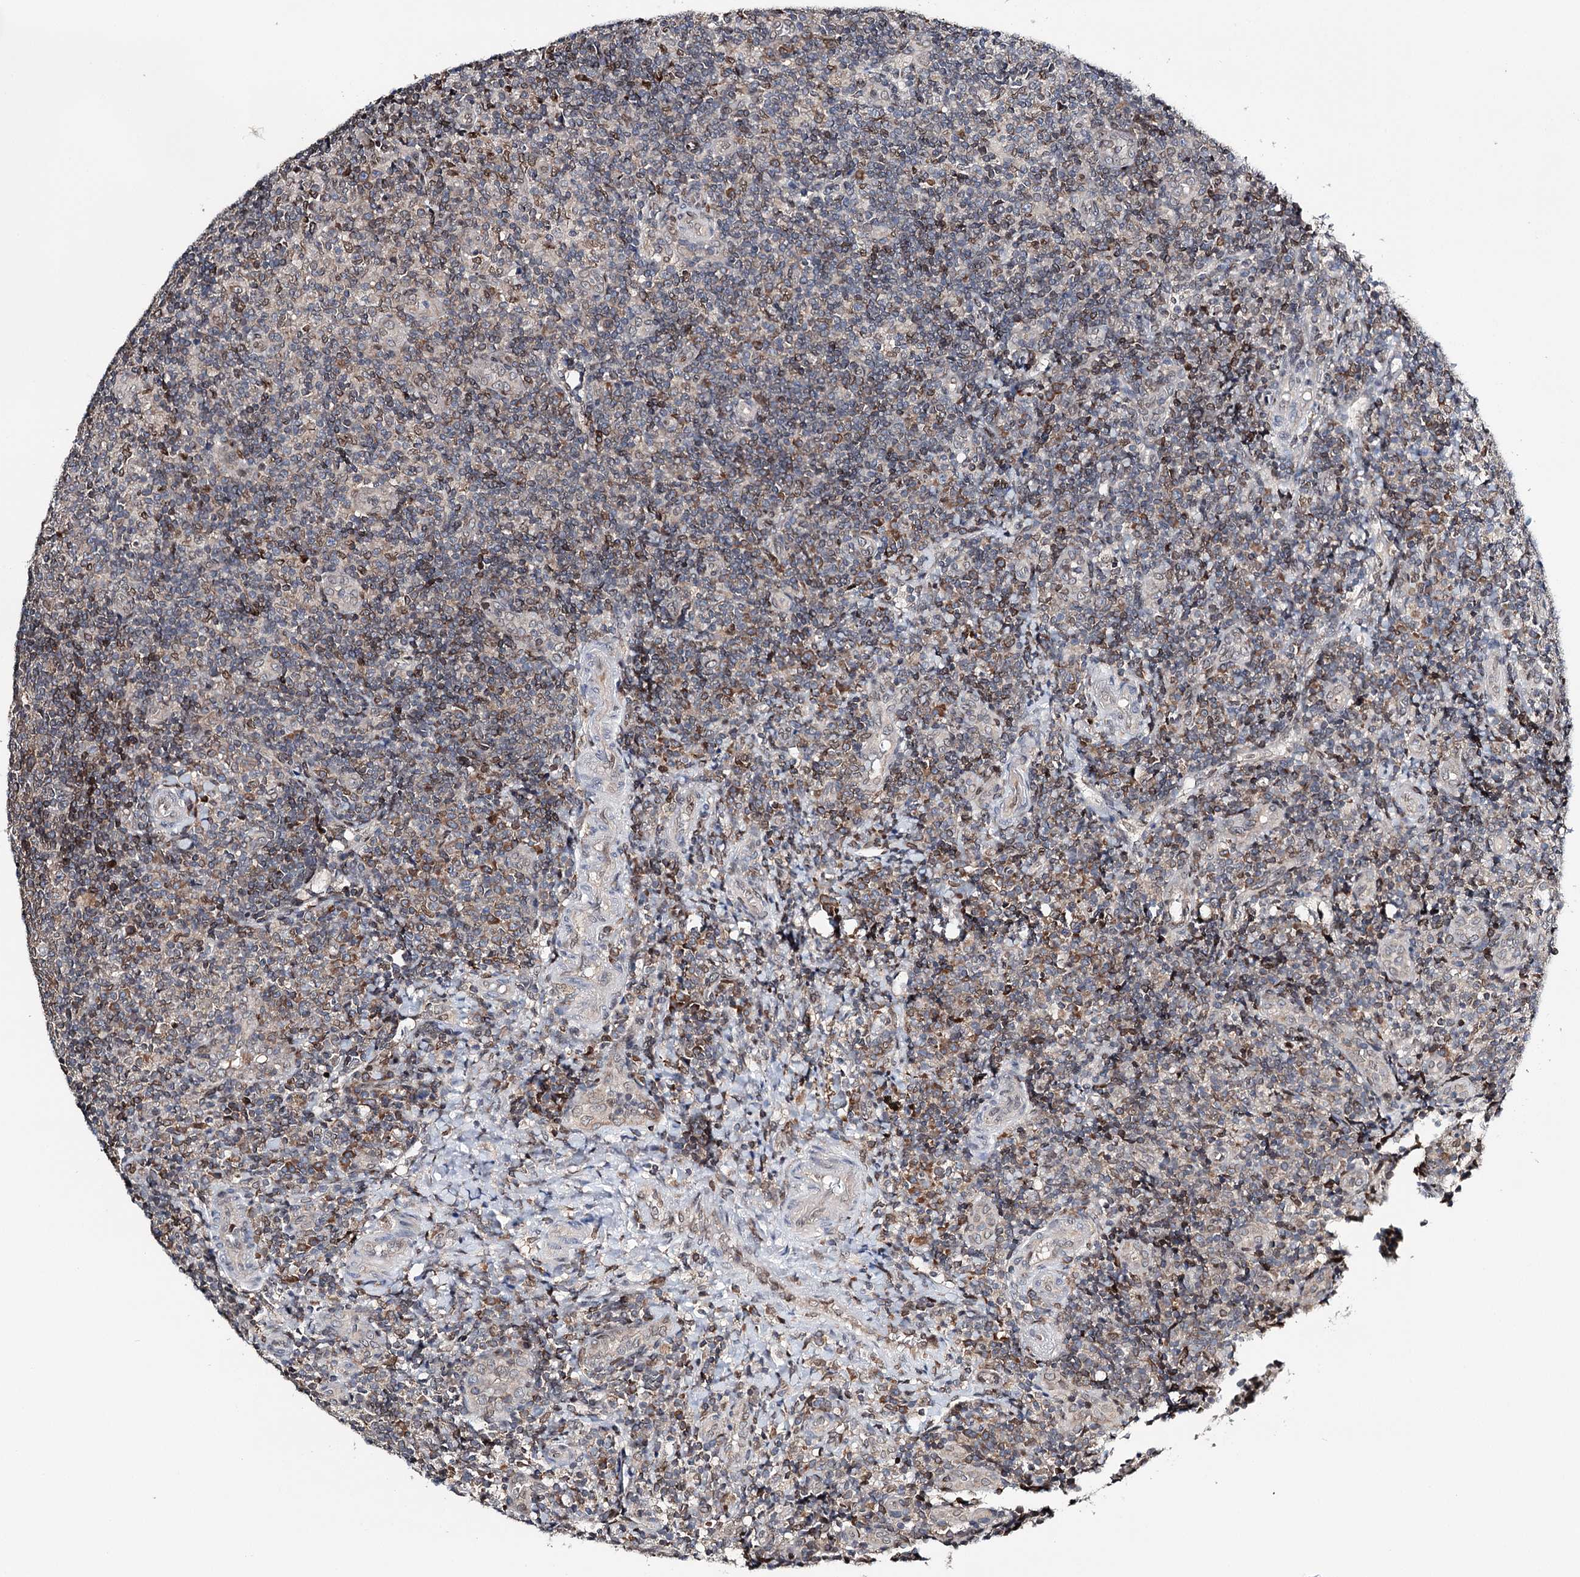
{"staining": {"intensity": "moderate", "quantity": "<25%", "location": "cytoplasmic/membranous"}, "tissue": "tonsil", "cell_type": "Germinal center cells", "image_type": "normal", "snomed": [{"axis": "morphology", "description": "Normal tissue, NOS"}, {"axis": "topography", "description": "Tonsil"}], "caption": "Immunohistochemistry (IHC) (DAB) staining of normal tonsil demonstrates moderate cytoplasmic/membranous protein staining in approximately <25% of germinal center cells.", "gene": "CFAP46", "patient": {"sex": "female", "age": 19}}